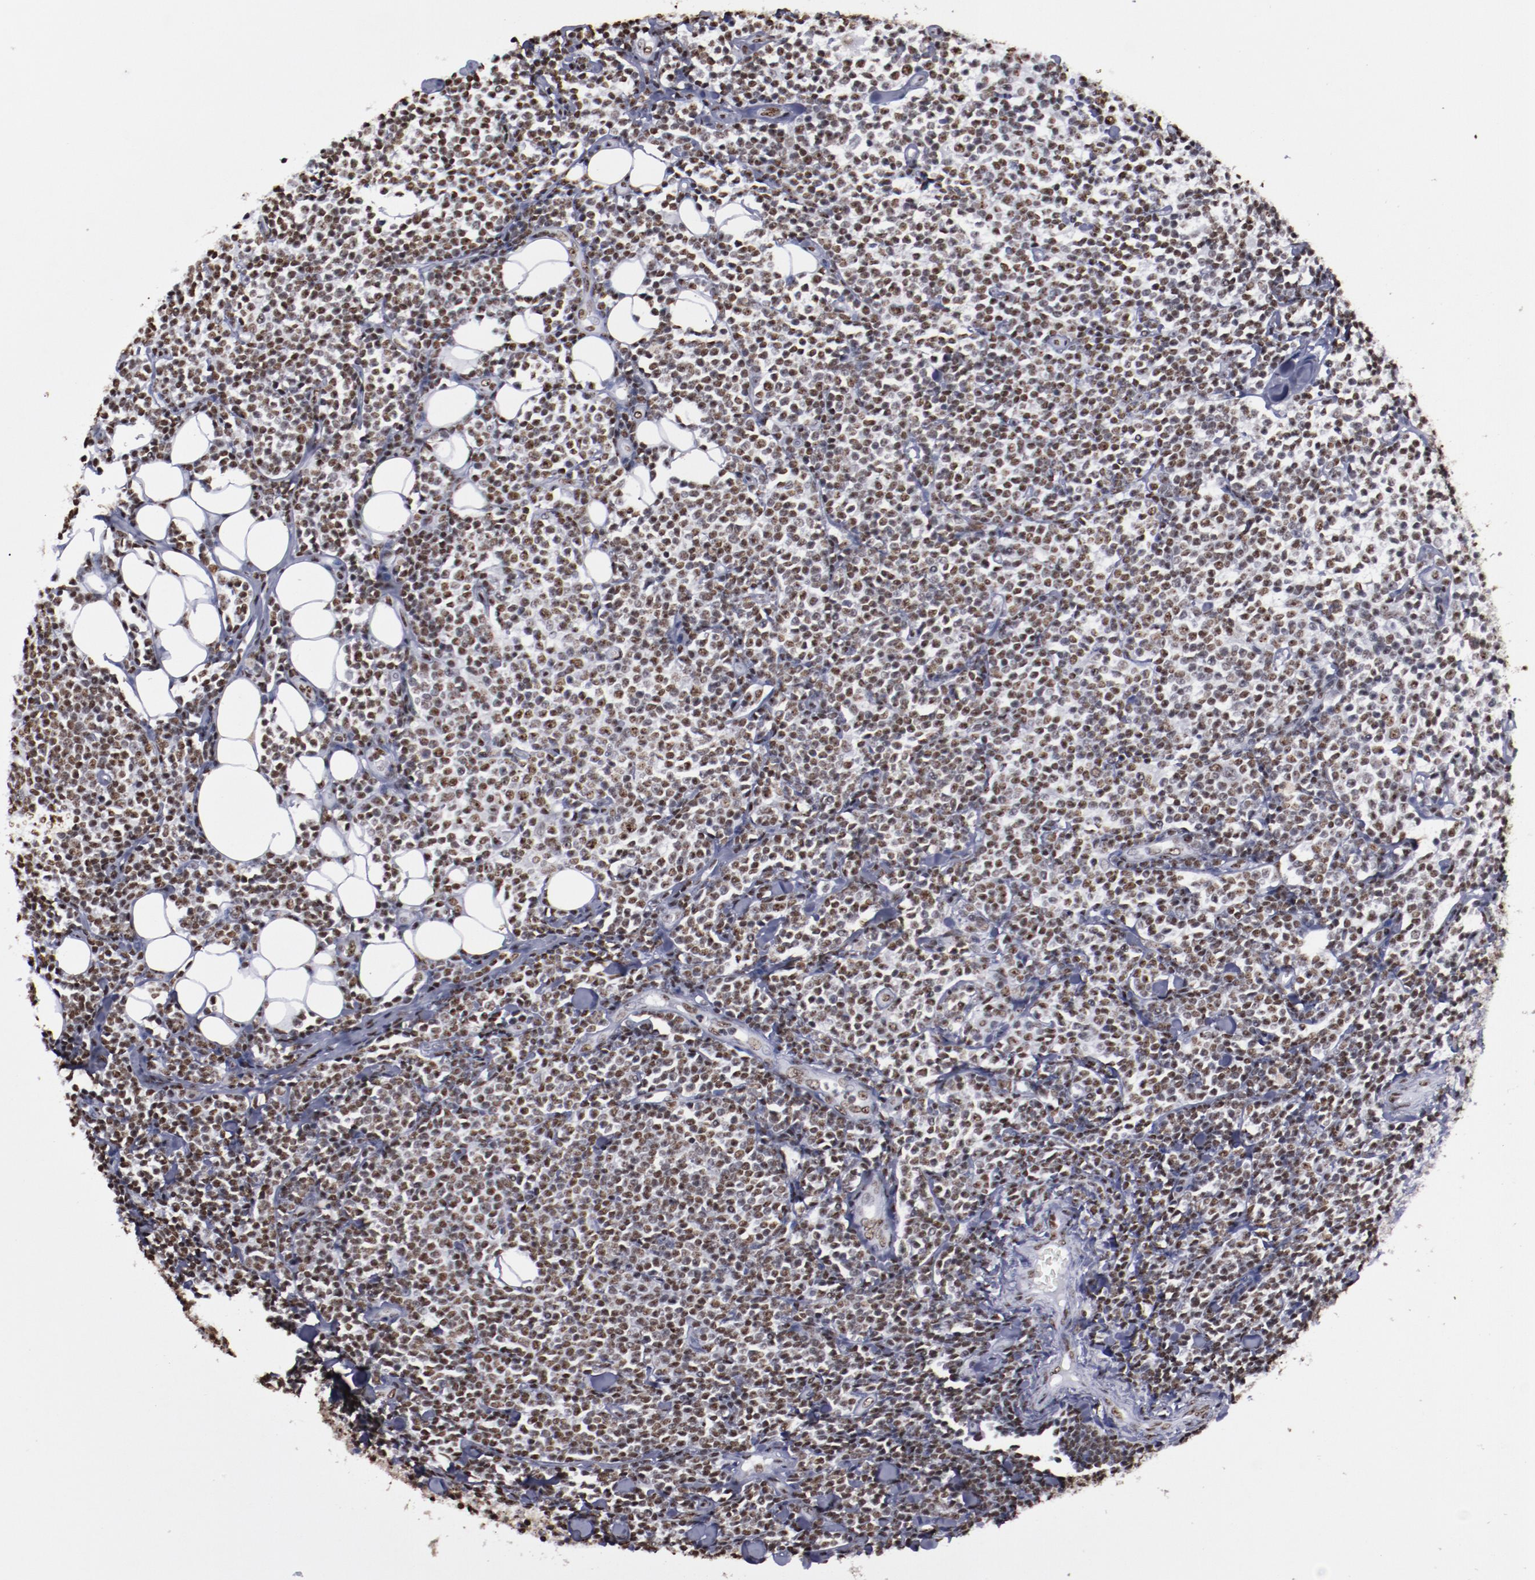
{"staining": {"intensity": "strong", "quantity": ">75%", "location": "nuclear"}, "tissue": "lymphoma", "cell_type": "Tumor cells", "image_type": "cancer", "snomed": [{"axis": "morphology", "description": "Malignant lymphoma, non-Hodgkin's type, Low grade"}, {"axis": "topography", "description": "Soft tissue"}], "caption": "Tumor cells exhibit high levels of strong nuclear positivity in approximately >75% of cells in lymphoma.", "gene": "HNRNPA2B1", "patient": {"sex": "male", "age": 92}}